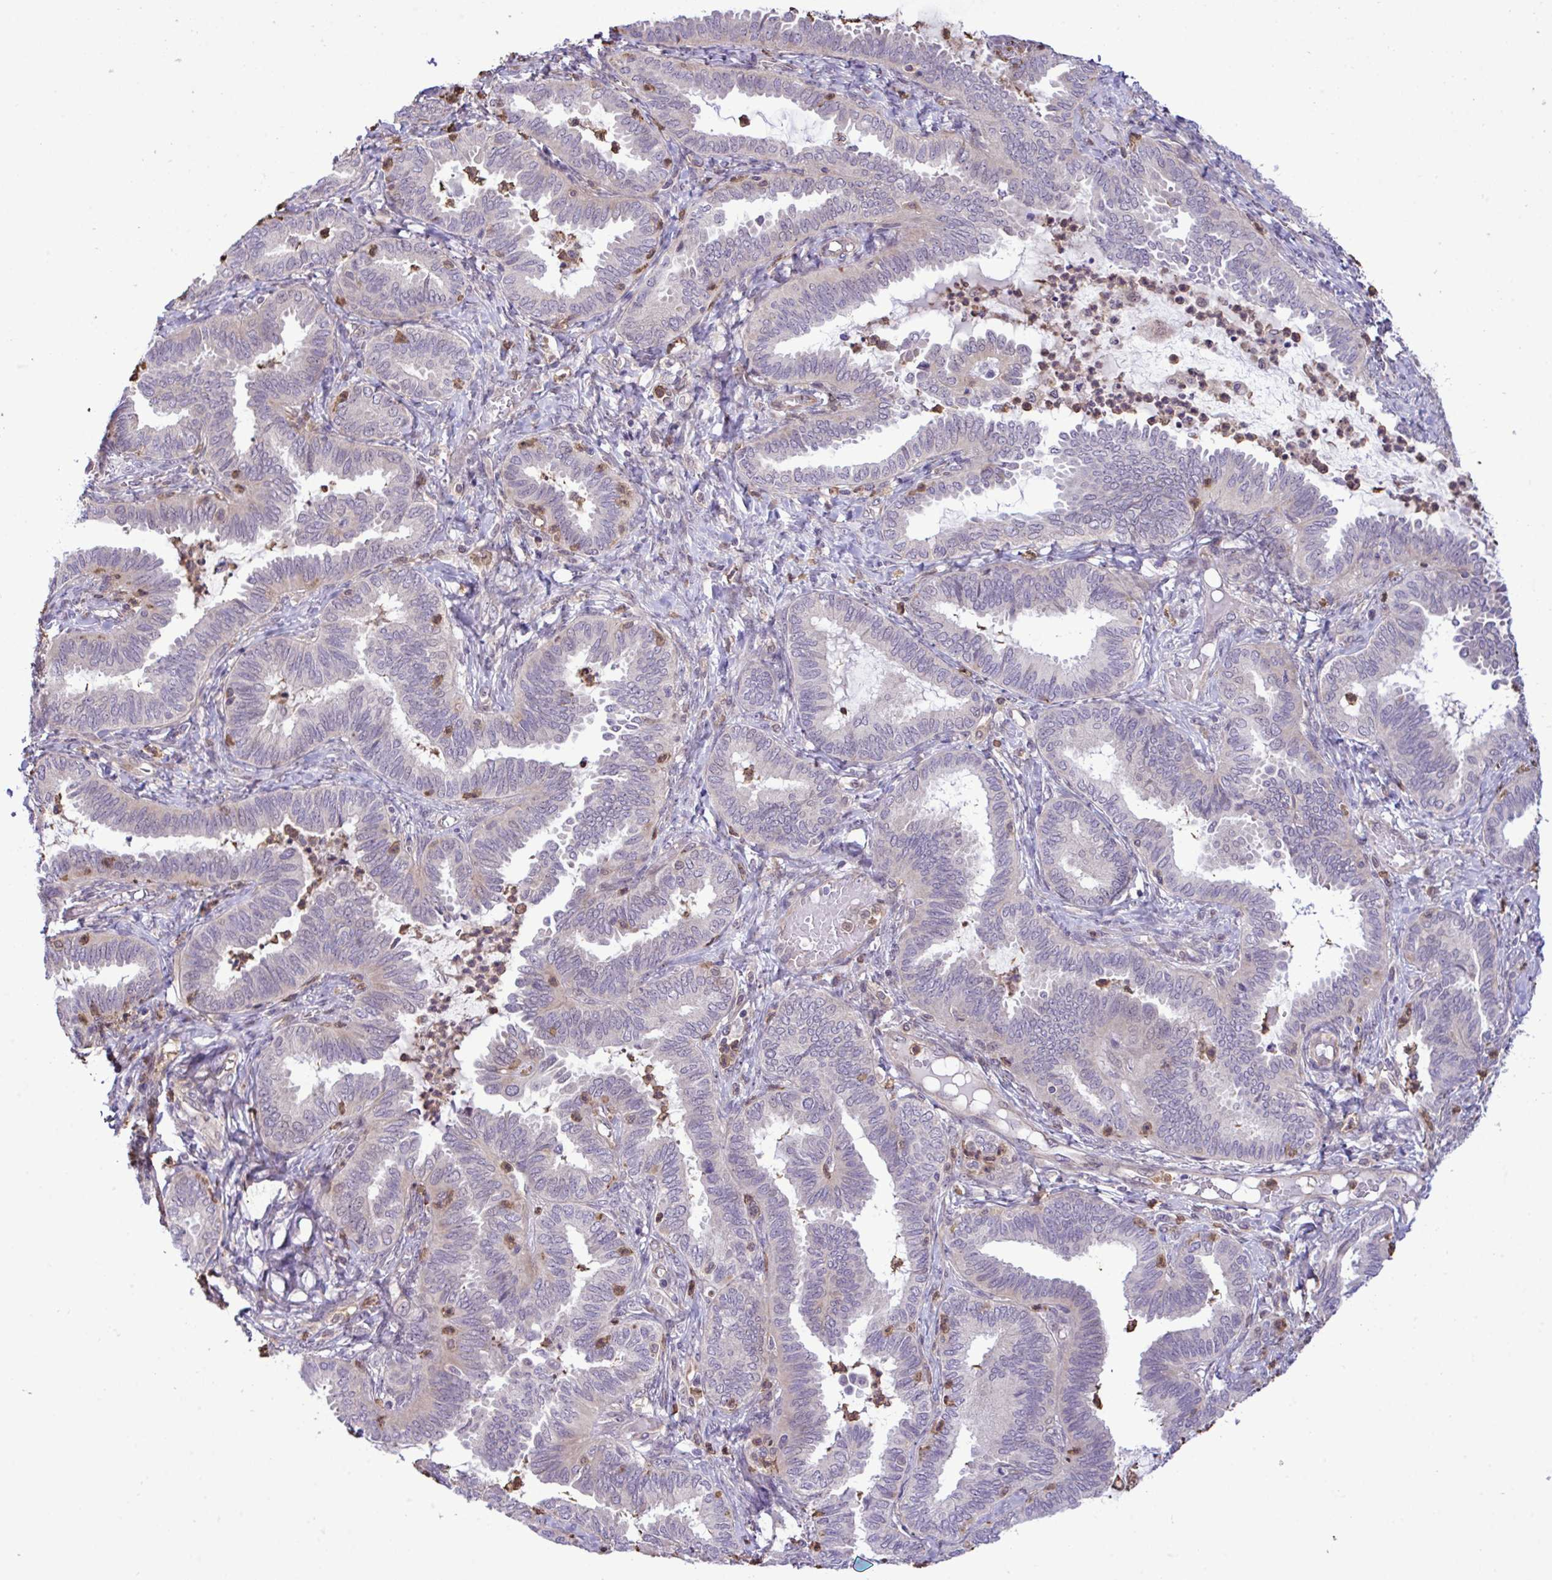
{"staining": {"intensity": "negative", "quantity": "none", "location": "none"}, "tissue": "ovarian cancer", "cell_type": "Tumor cells", "image_type": "cancer", "snomed": [{"axis": "morphology", "description": "Carcinoma, endometroid"}, {"axis": "topography", "description": "Ovary"}], "caption": "Ovarian endometroid carcinoma was stained to show a protein in brown. There is no significant expression in tumor cells.", "gene": "CMPK1", "patient": {"sex": "female", "age": 70}}